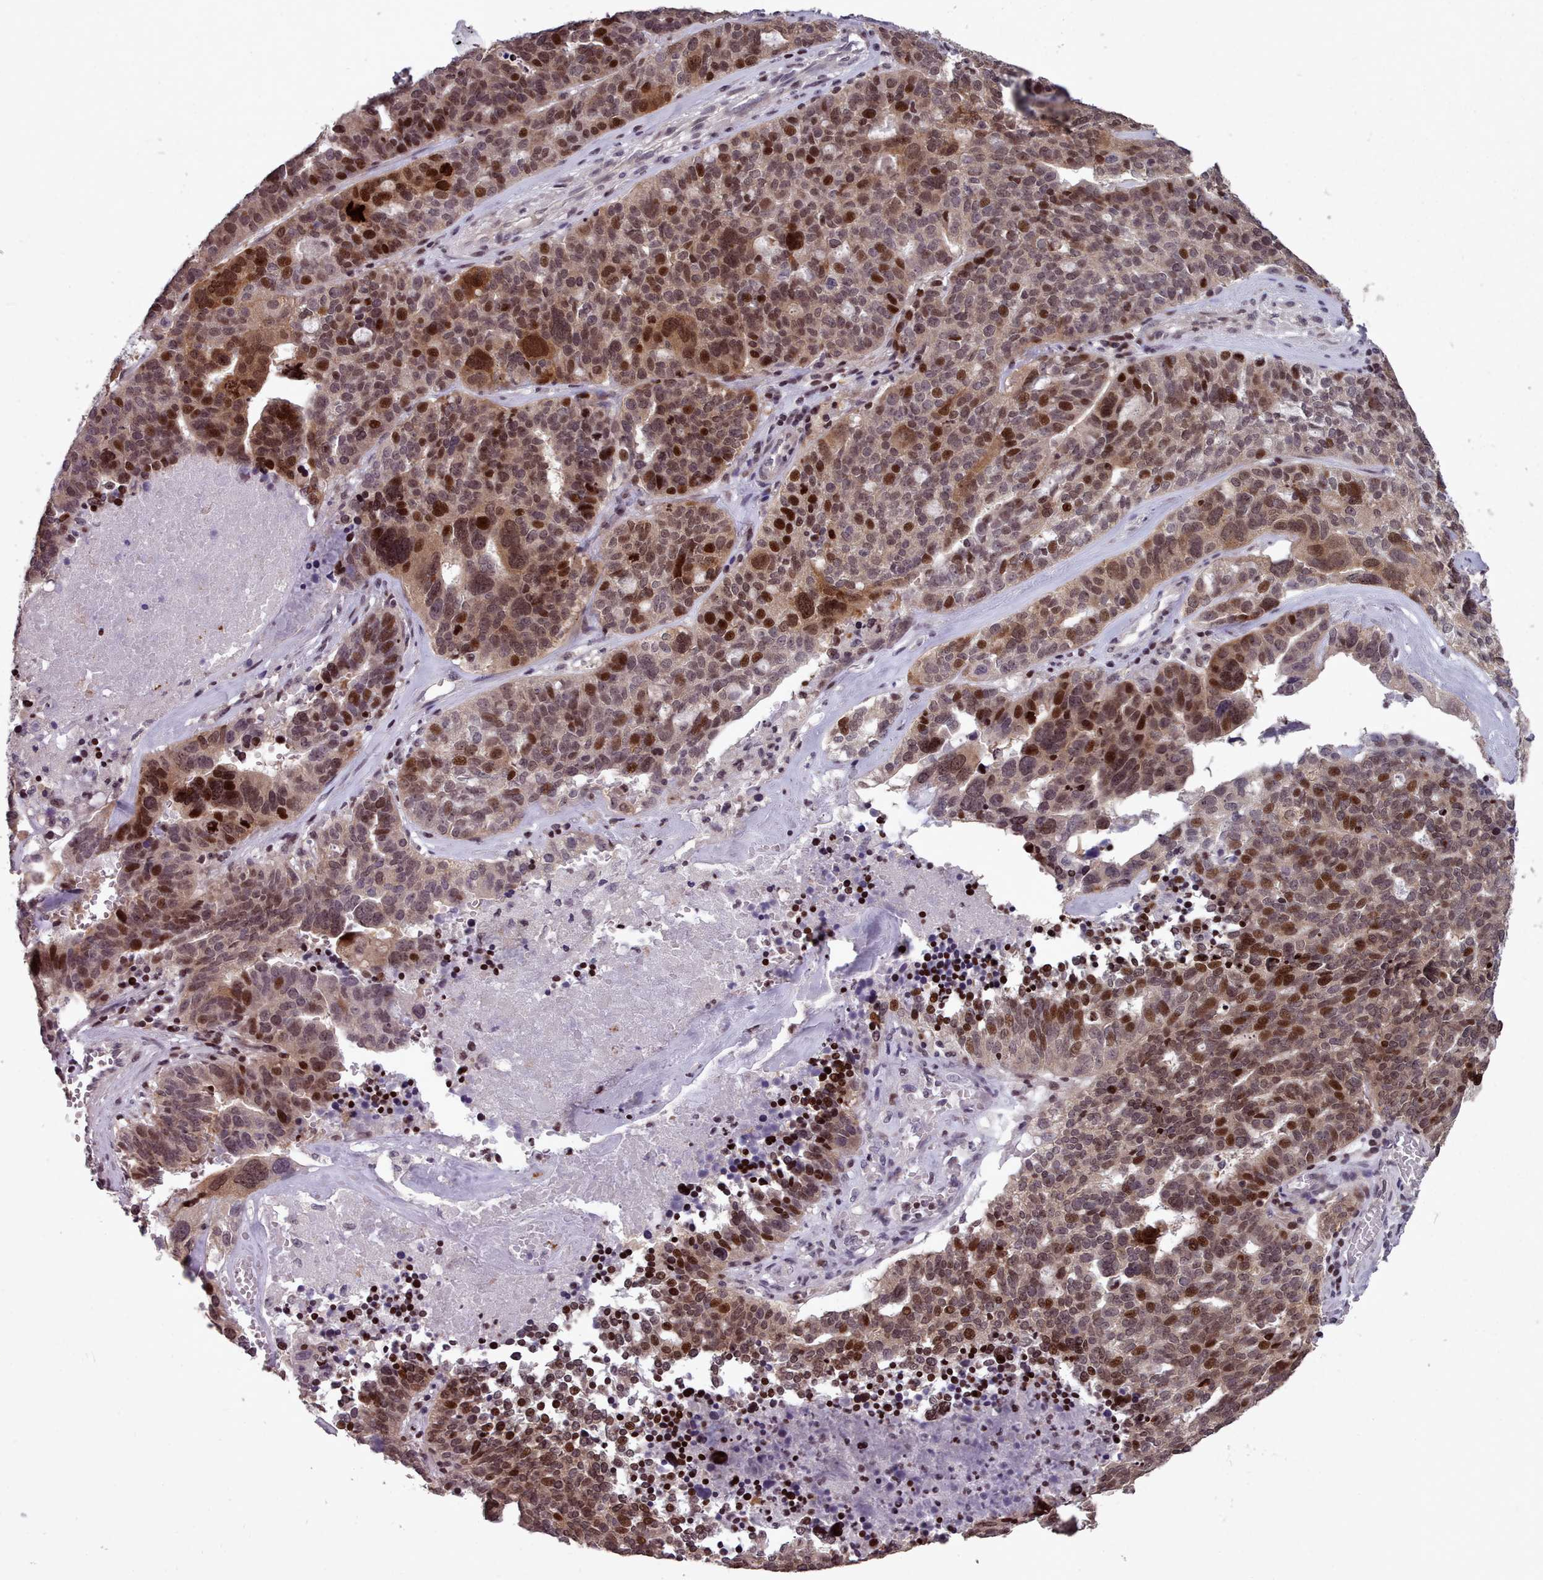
{"staining": {"intensity": "moderate", "quantity": ">75%", "location": "nuclear"}, "tissue": "ovarian cancer", "cell_type": "Tumor cells", "image_type": "cancer", "snomed": [{"axis": "morphology", "description": "Cystadenocarcinoma, serous, NOS"}, {"axis": "topography", "description": "Ovary"}], "caption": "IHC photomicrograph of serous cystadenocarcinoma (ovarian) stained for a protein (brown), which displays medium levels of moderate nuclear staining in approximately >75% of tumor cells.", "gene": "ENSA", "patient": {"sex": "female", "age": 59}}